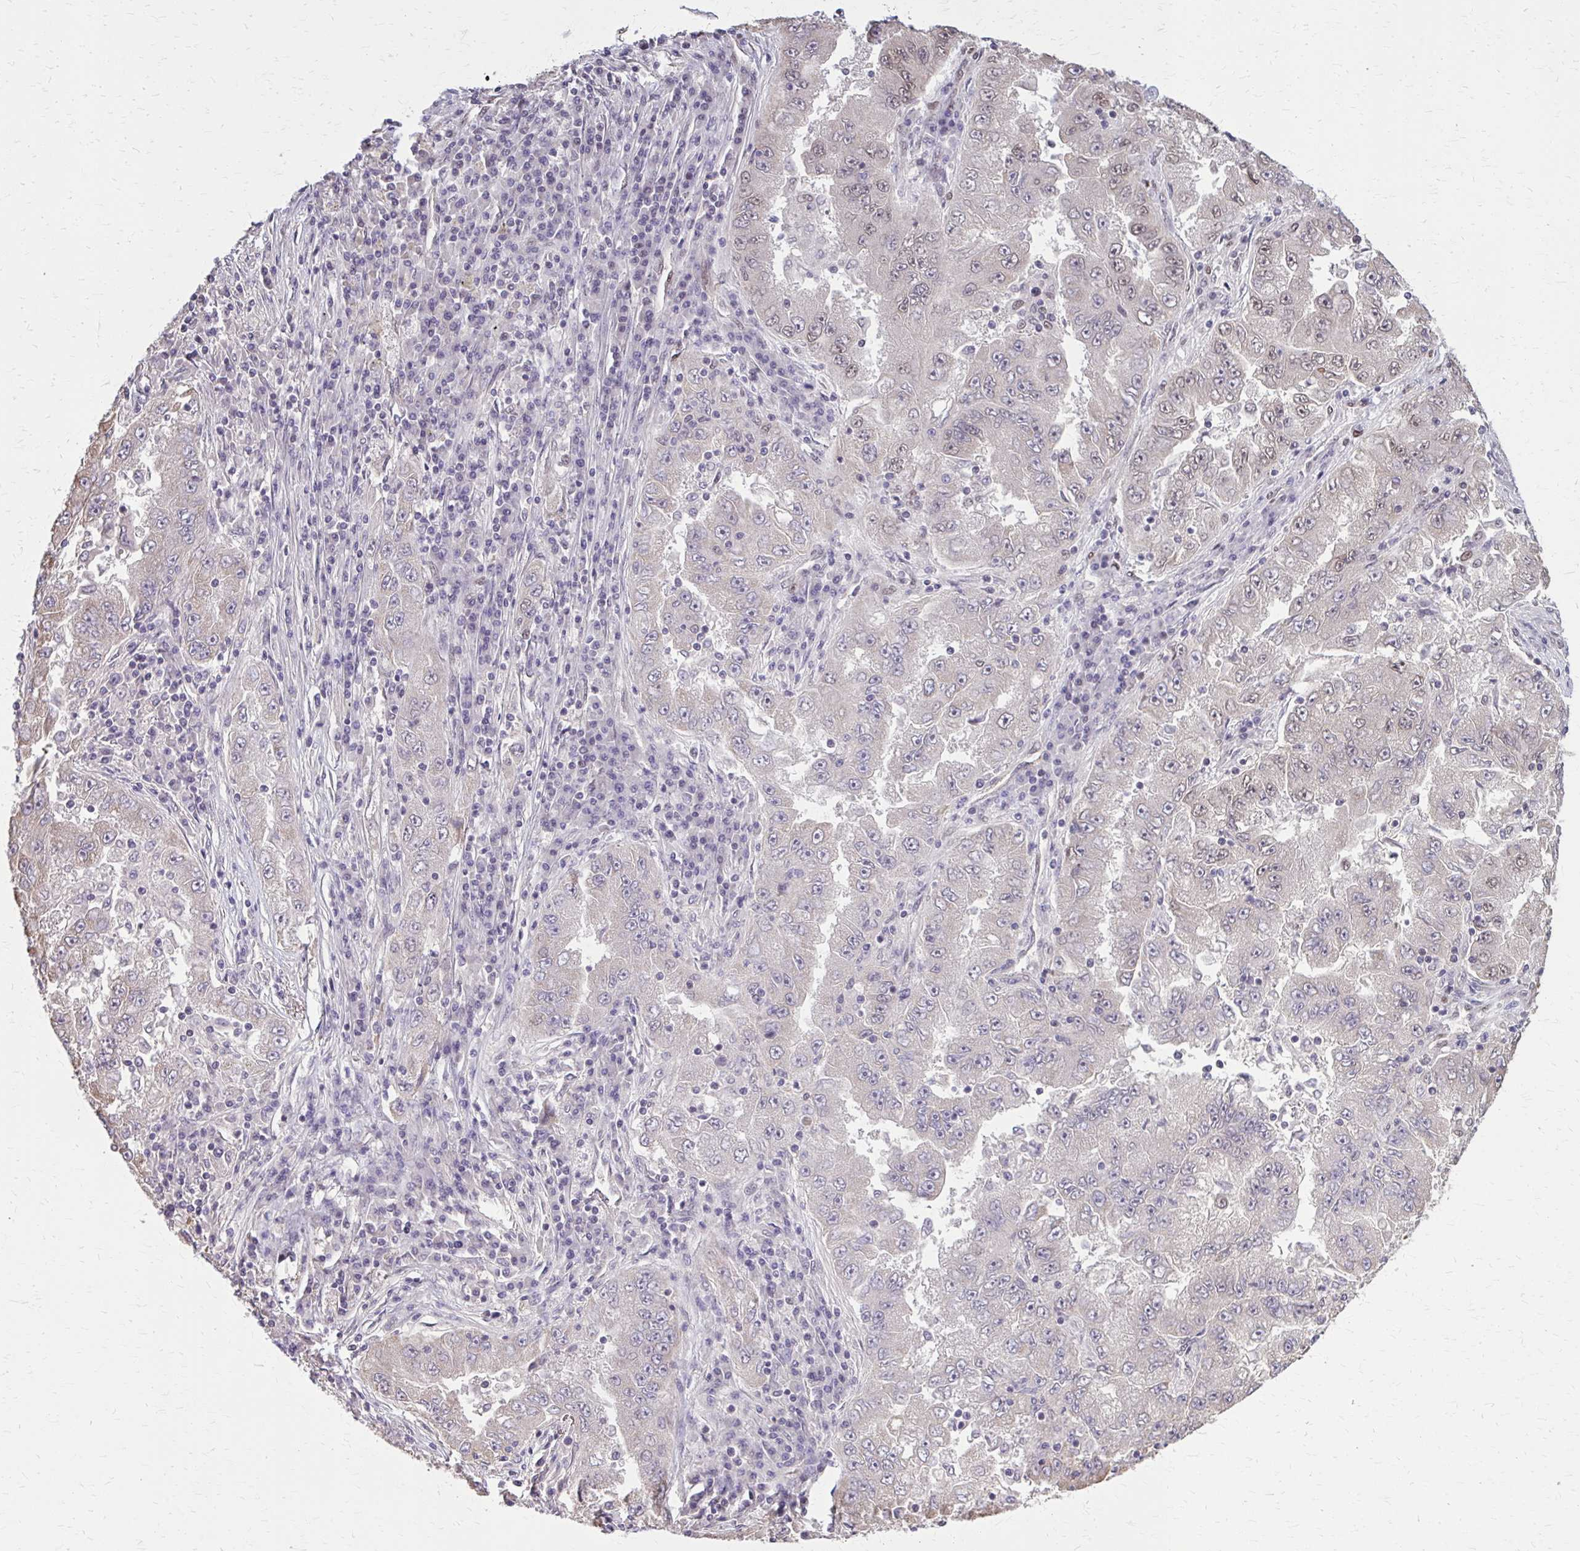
{"staining": {"intensity": "weak", "quantity": "<25%", "location": "nuclear"}, "tissue": "lung cancer", "cell_type": "Tumor cells", "image_type": "cancer", "snomed": [{"axis": "morphology", "description": "Adenocarcinoma, NOS"}, {"axis": "morphology", "description": "Adenocarcinoma primary or metastatic"}, {"axis": "topography", "description": "Lung"}], "caption": "Immunohistochemistry (IHC) image of human lung cancer (adenocarcinoma primary or metastatic) stained for a protein (brown), which exhibits no expression in tumor cells.", "gene": "TTF1", "patient": {"sex": "male", "age": 74}}